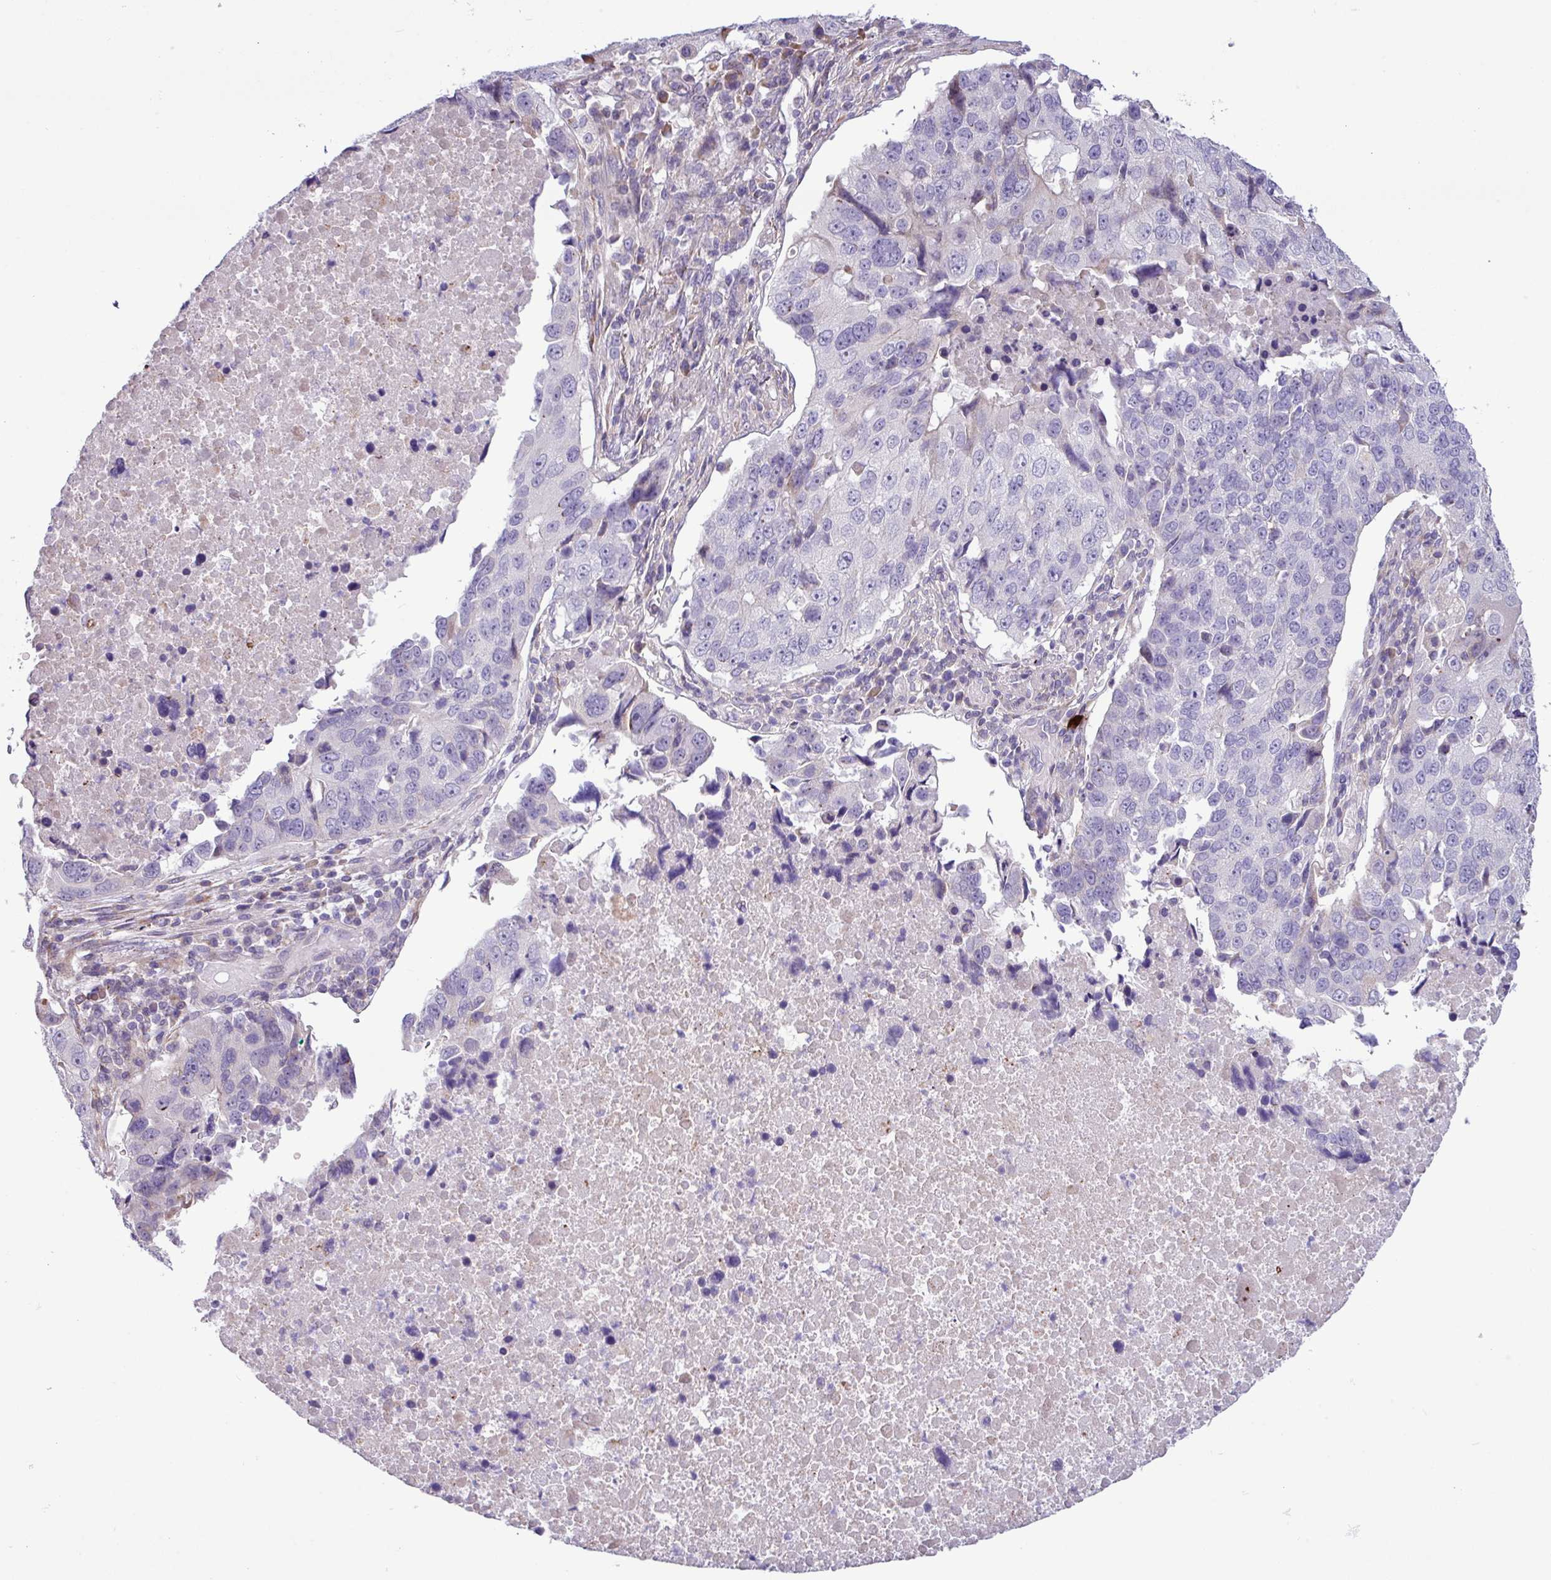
{"staining": {"intensity": "negative", "quantity": "none", "location": "none"}, "tissue": "lung cancer", "cell_type": "Tumor cells", "image_type": "cancer", "snomed": [{"axis": "morphology", "description": "Squamous cell carcinoma, NOS"}, {"axis": "topography", "description": "Lung"}], "caption": "Immunohistochemical staining of human lung squamous cell carcinoma shows no significant expression in tumor cells.", "gene": "IRGC", "patient": {"sex": "female", "age": 66}}